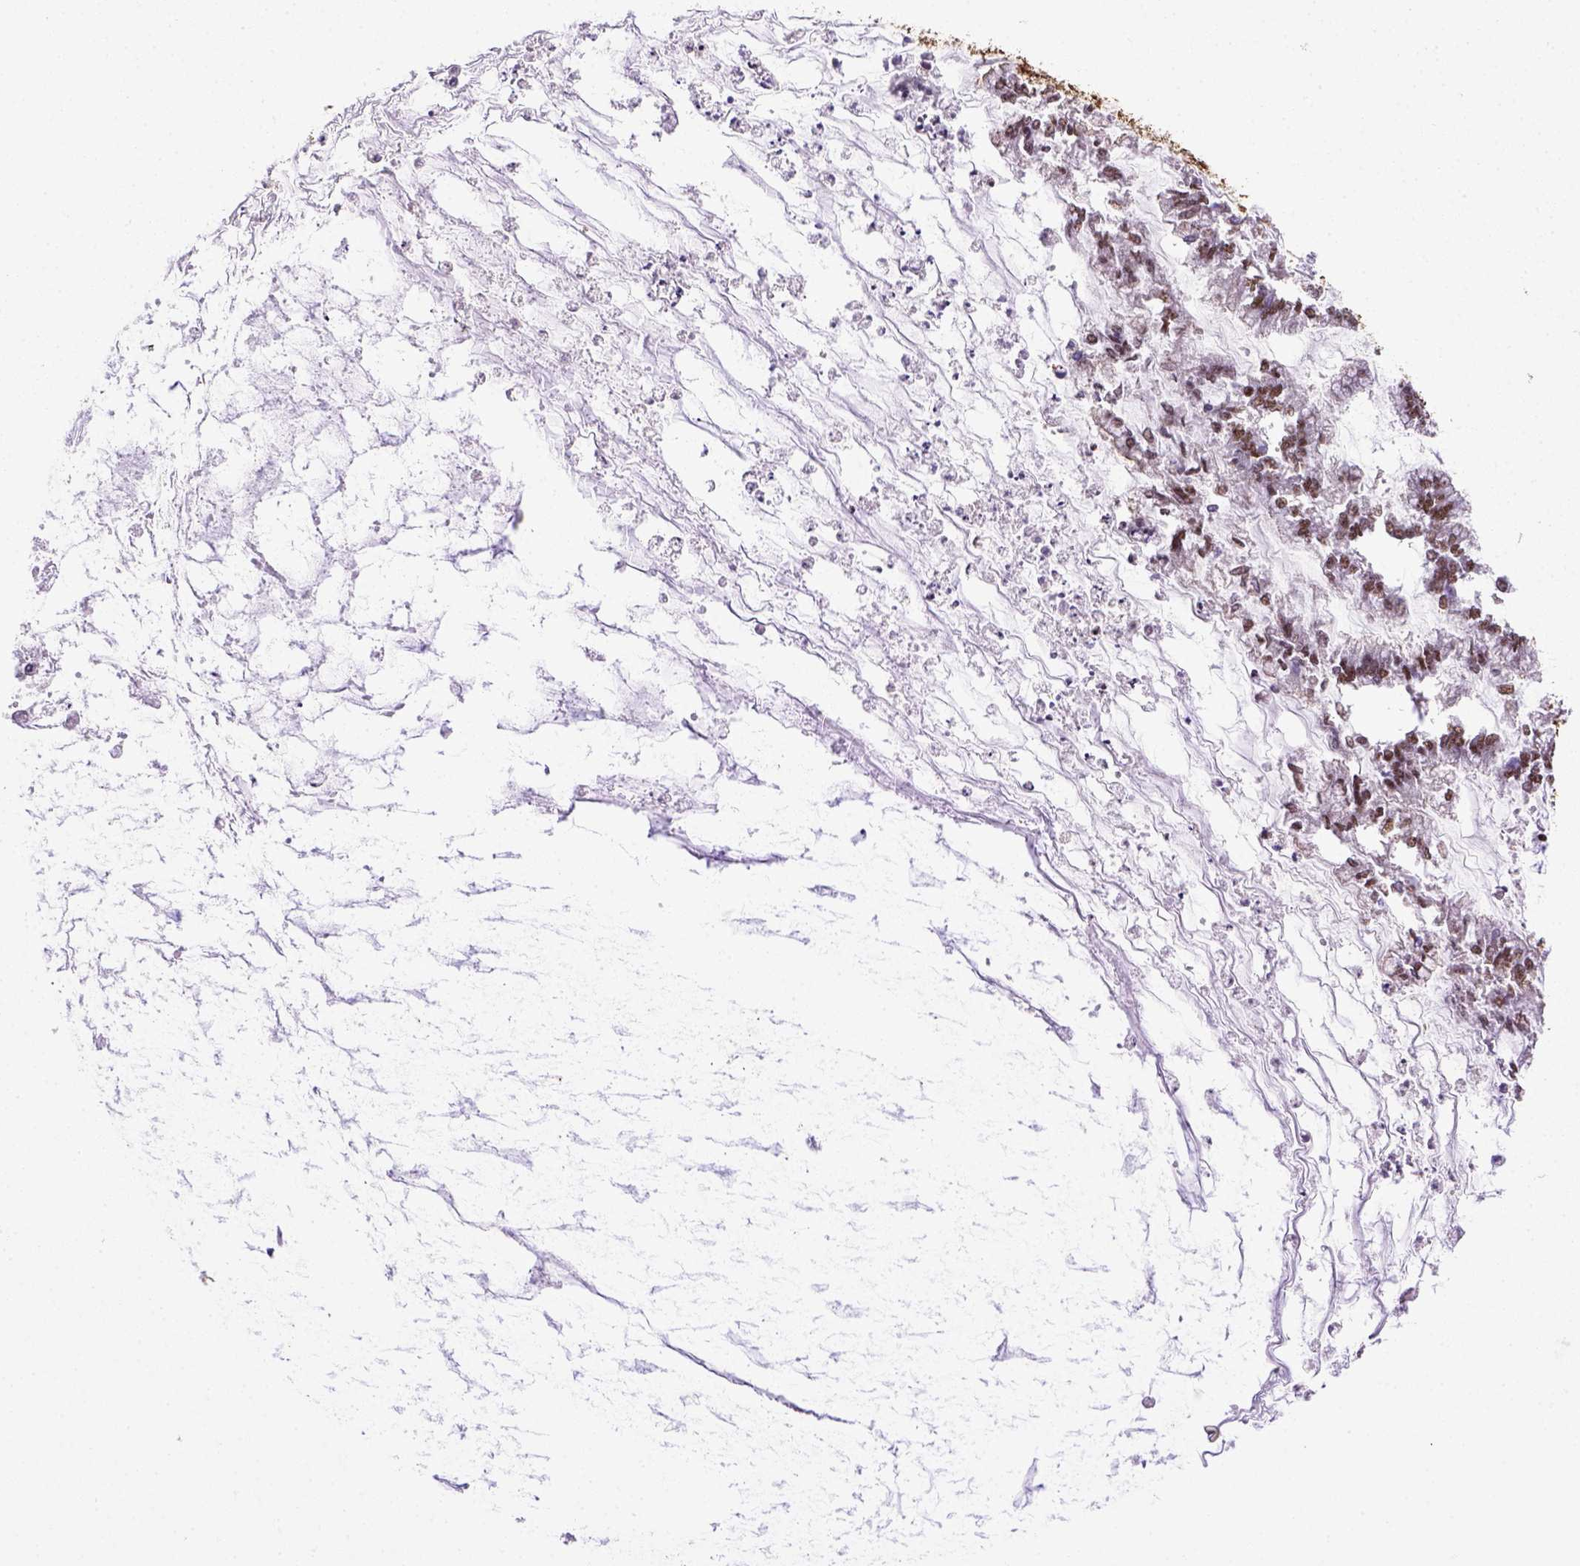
{"staining": {"intensity": "strong", "quantity": ">75%", "location": "nuclear"}, "tissue": "ovarian cancer", "cell_type": "Tumor cells", "image_type": "cancer", "snomed": [{"axis": "morphology", "description": "Cystadenocarcinoma, mucinous, NOS"}, {"axis": "topography", "description": "Ovary"}], "caption": "Immunohistochemical staining of human ovarian cancer demonstrates strong nuclear protein expression in approximately >75% of tumor cells.", "gene": "PPIG", "patient": {"sex": "female", "age": 67}}